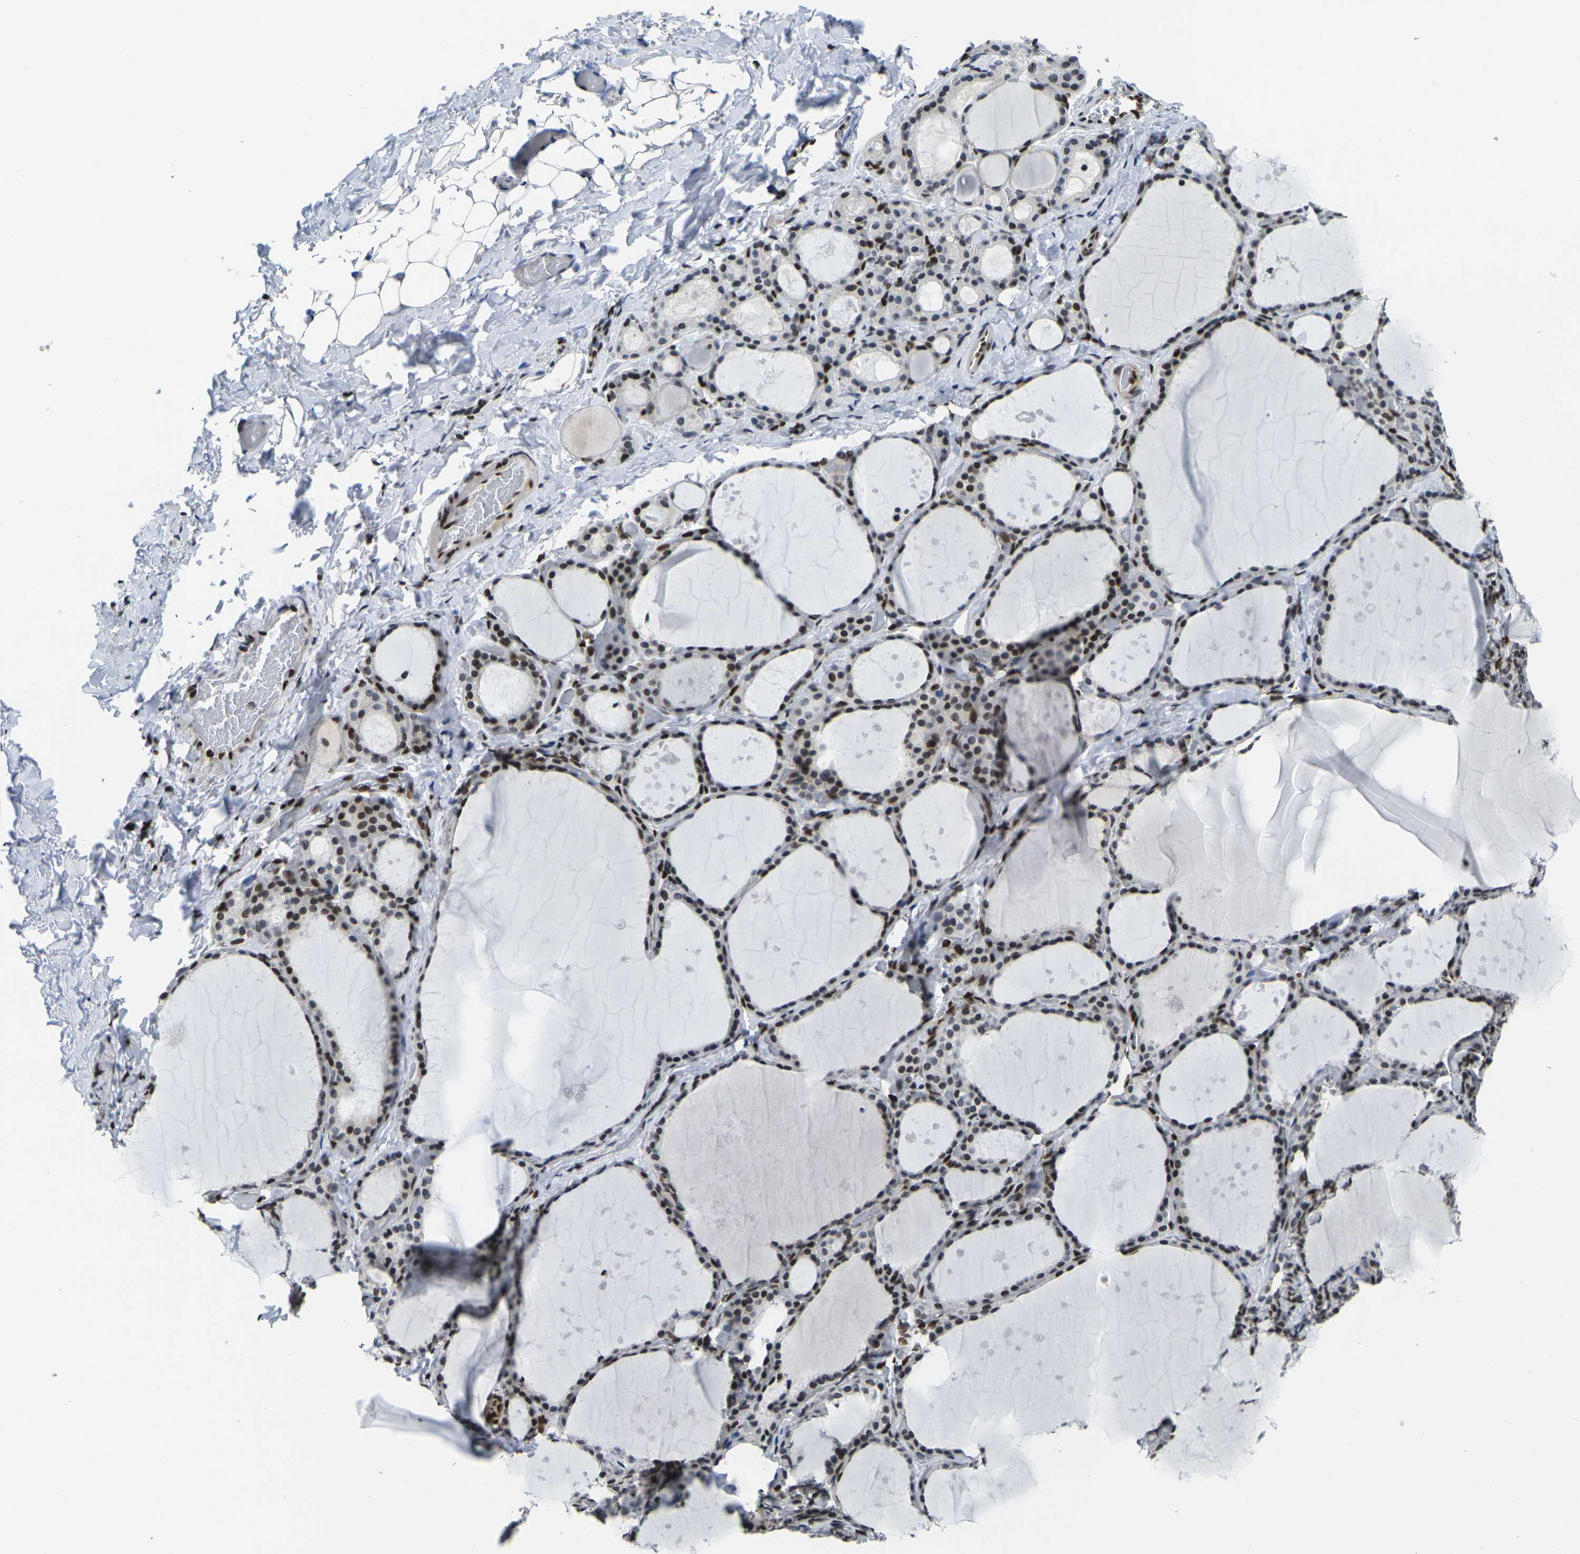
{"staining": {"intensity": "strong", "quantity": "25%-75%", "location": "nuclear"}, "tissue": "thyroid gland", "cell_type": "Glandular cells", "image_type": "normal", "snomed": [{"axis": "morphology", "description": "Normal tissue, NOS"}, {"axis": "topography", "description": "Thyroid gland"}], "caption": "Protein expression analysis of normal thyroid gland exhibits strong nuclear staining in approximately 25%-75% of glandular cells.", "gene": "H1", "patient": {"sex": "female", "age": 44}}